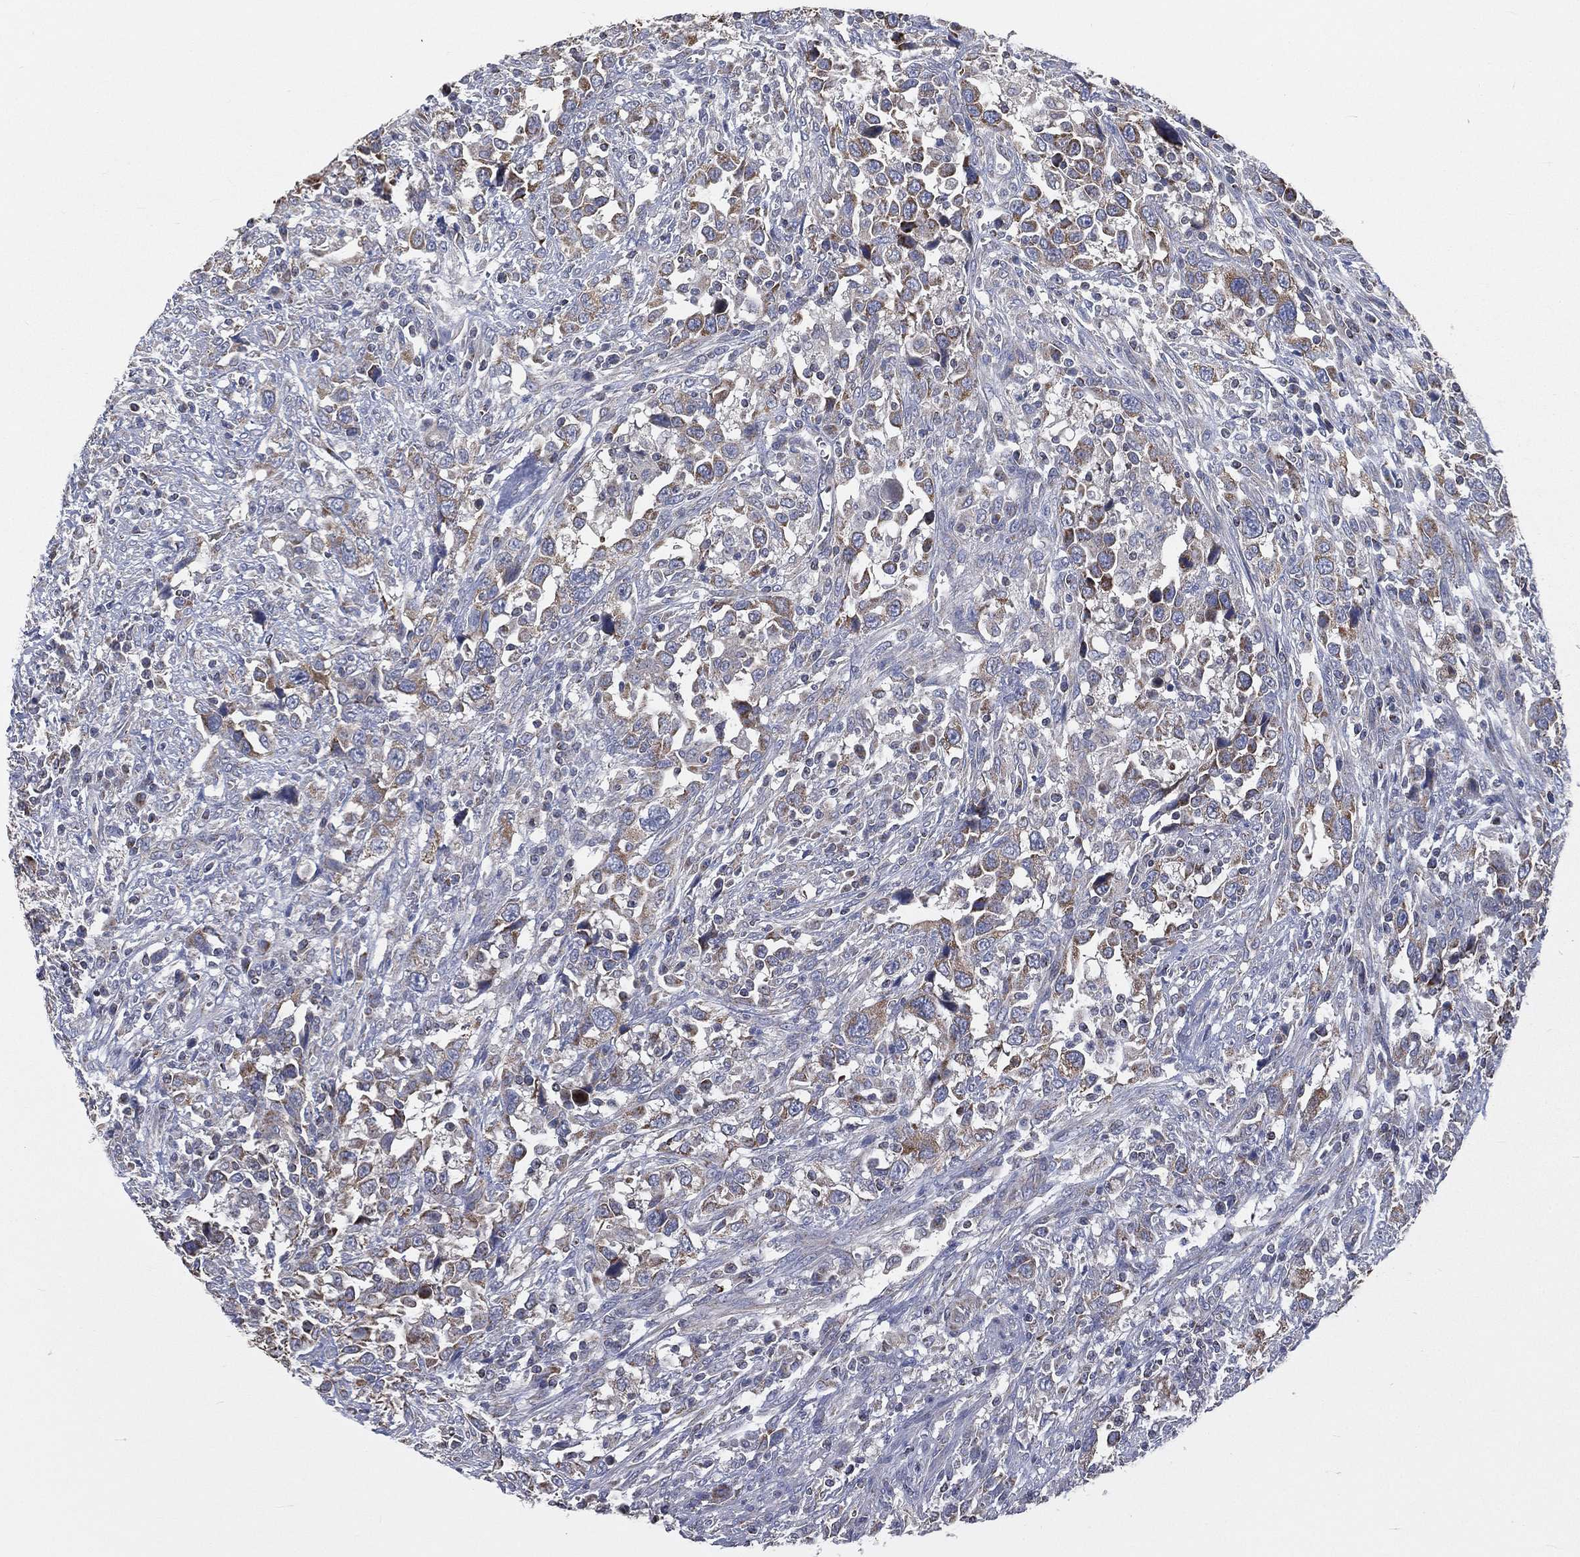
{"staining": {"intensity": "moderate", "quantity": "<25%", "location": "cytoplasmic/membranous"}, "tissue": "urothelial cancer", "cell_type": "Tumor cells", "image_type": "cancer", "snomed": [{"axis": "morphology", "description": "Urothelial carcinoma, NOS"}, {"axis": "morphology", "description": "Urothelial carcinoma, High grade"}, {"axis": "topography", "description": "Urinary bladder"}], "caption": "This histopathology image shows immunohistochemistry (IHC) staining of human high-grade urothelial carcinoma, with low moderate cytoplasmic/membranous expression in approximately <25% of tumor cells.", "gene": "HADH", "patient": {"sex": "female", "age": 64}}